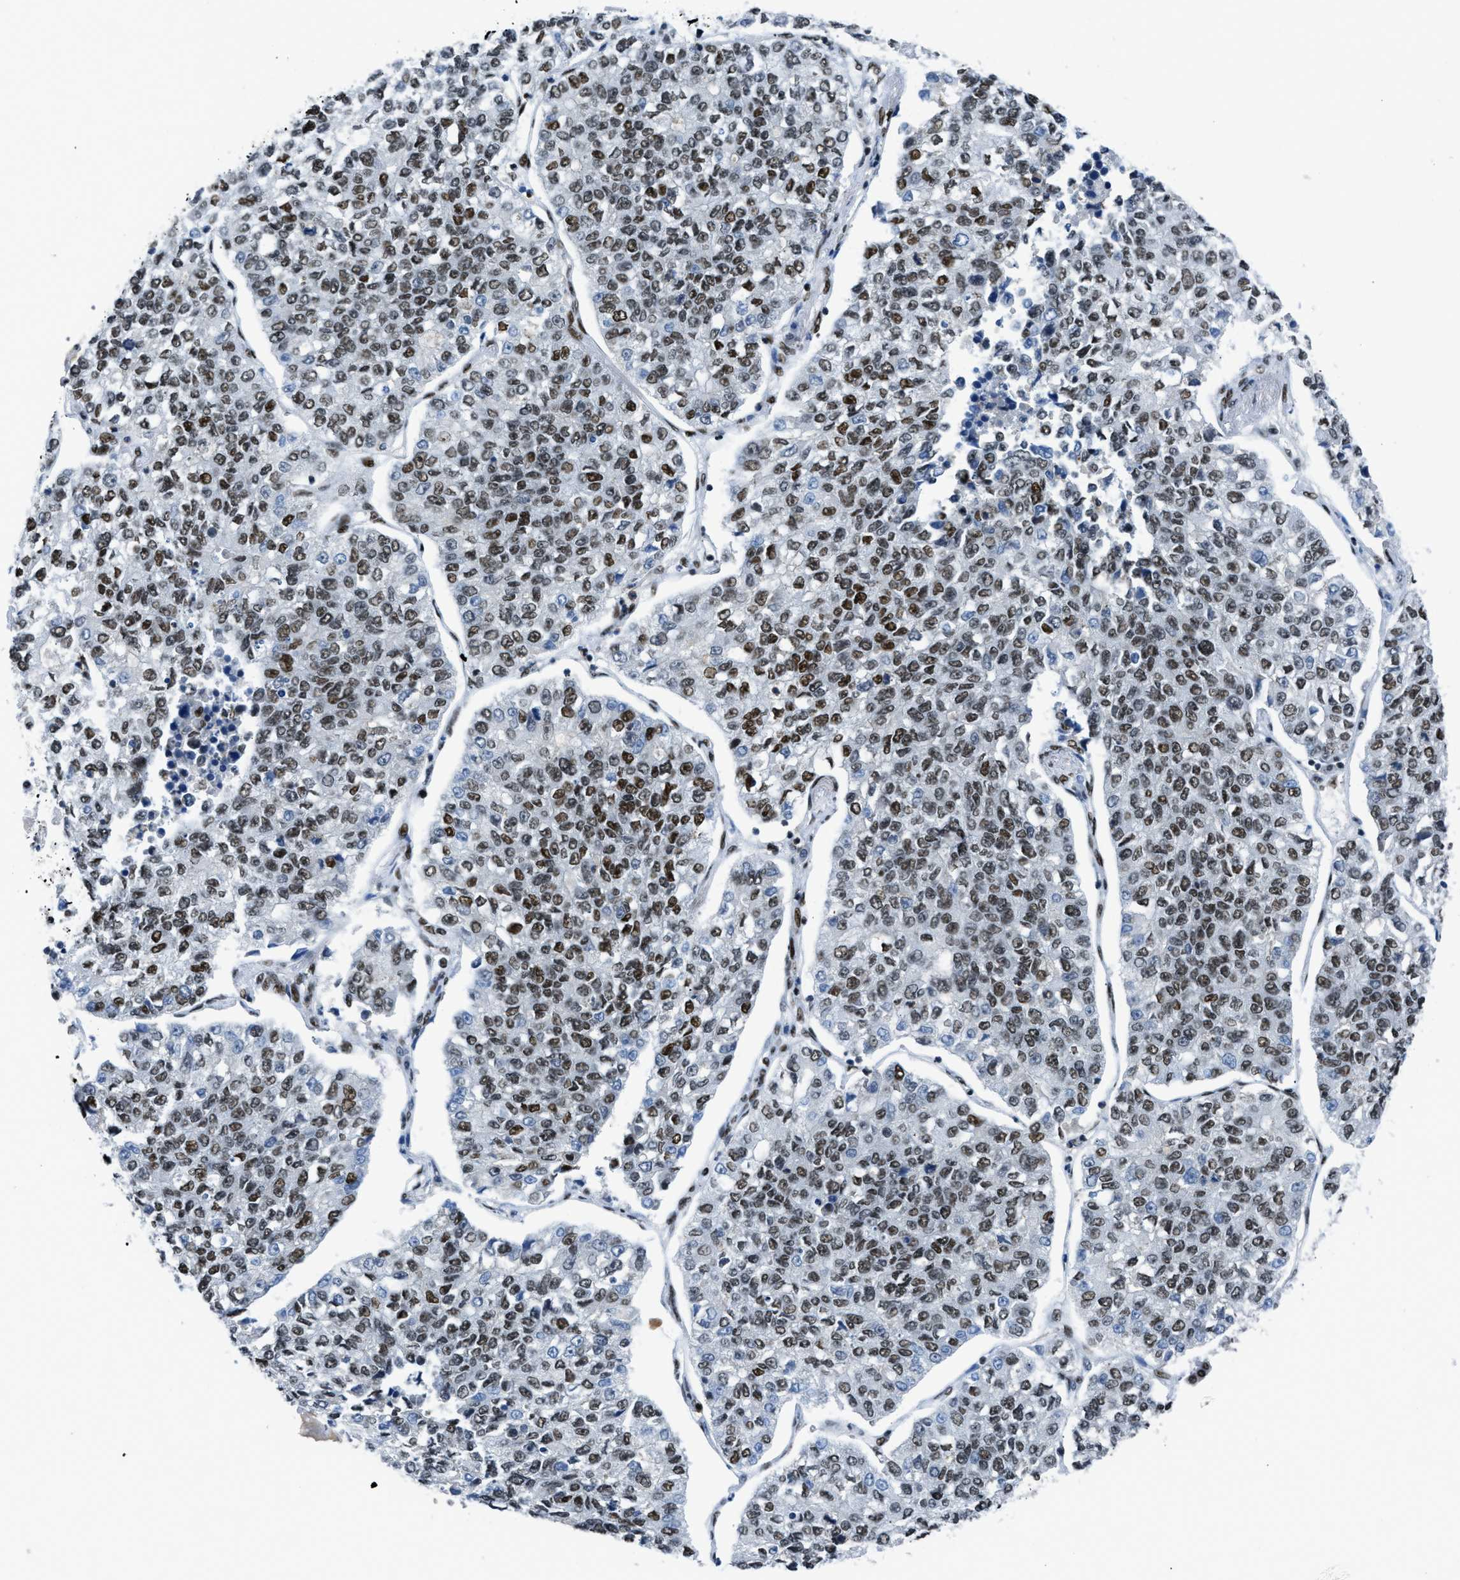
{"staining": {"intensity": "strong", "quantity": ">75%", "location": "nuclear"}, "tissue": "lung cancer", "cell_type": "Tumor cells", "image_type": "cancer", "snomed": [{"axis": "morphology", "description": "Adenocarcinoma, NOS"}, {"axis": "topography", "description": "Lung"}], "caption": "Immunohistochemical staining of lung adenocarcinoma displays high levels of strong nuclear staining in approximately >75% of tumor cells.", "gene": "SCAF4", "patient": {"sex": "male", "age": 49}}